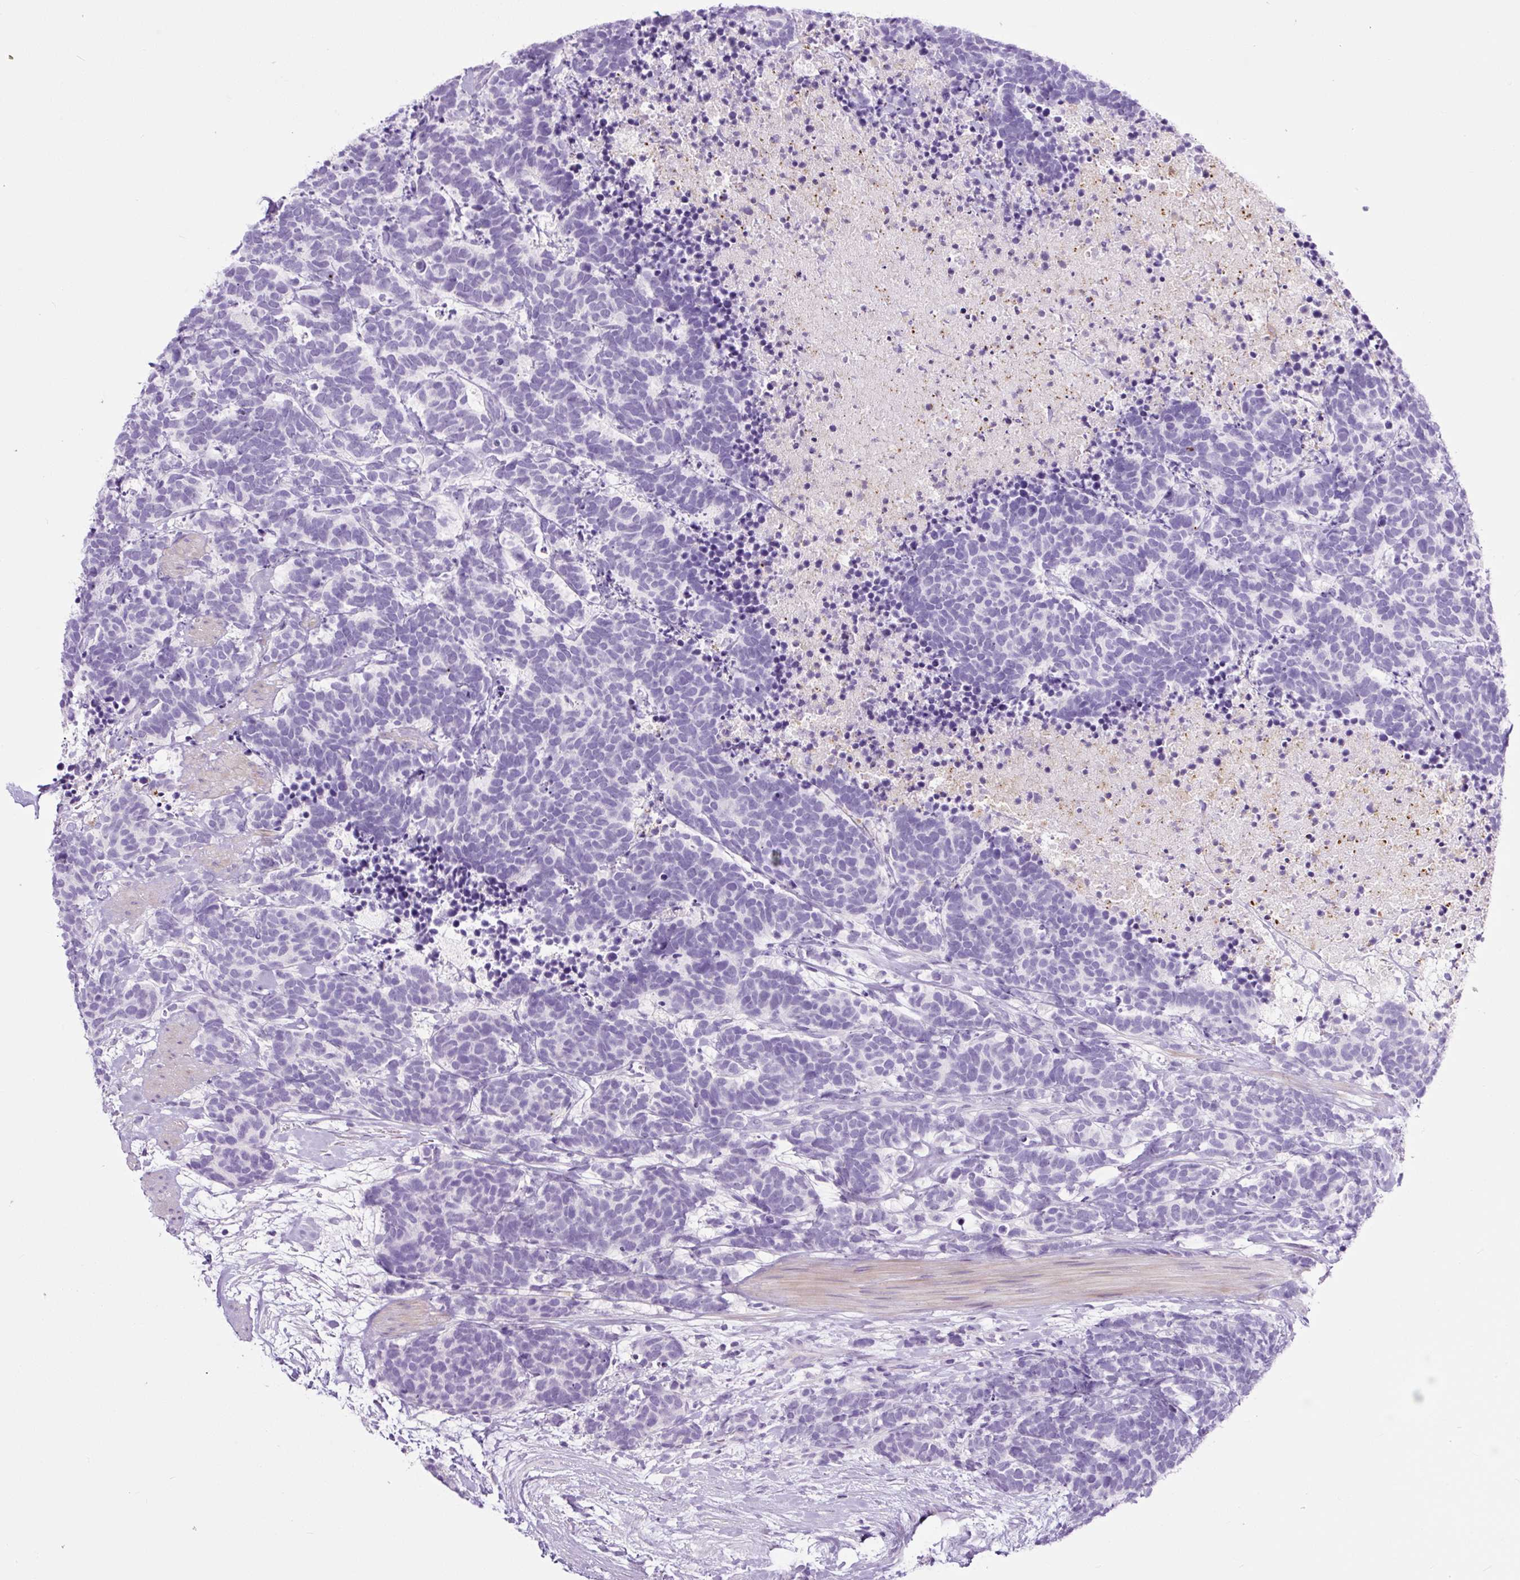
{"staining": {"intensity": "negative", "quantity": "none", "location": "none"}, "tissue": "carcinoid", "cell_type": "Tumor cells", "image_type": "cancer", "snomed": [{"axis": "morphology", "description": "Carcinoma, NOS"}, {"axis": "morphology", "description": "Carcinoid, malignant, NOS"}, {"axis": "topography", "description": "Prostate"}], "caption": "Immunohistochemistry of malignant carcinoid displays no expression in tumor cells. The staining is performed using DAB brown chromogen with nuclei counter-stained in using hematoxylin.", "gene": "RNF212B", "patient": {"sex": "male", "age": 57}}